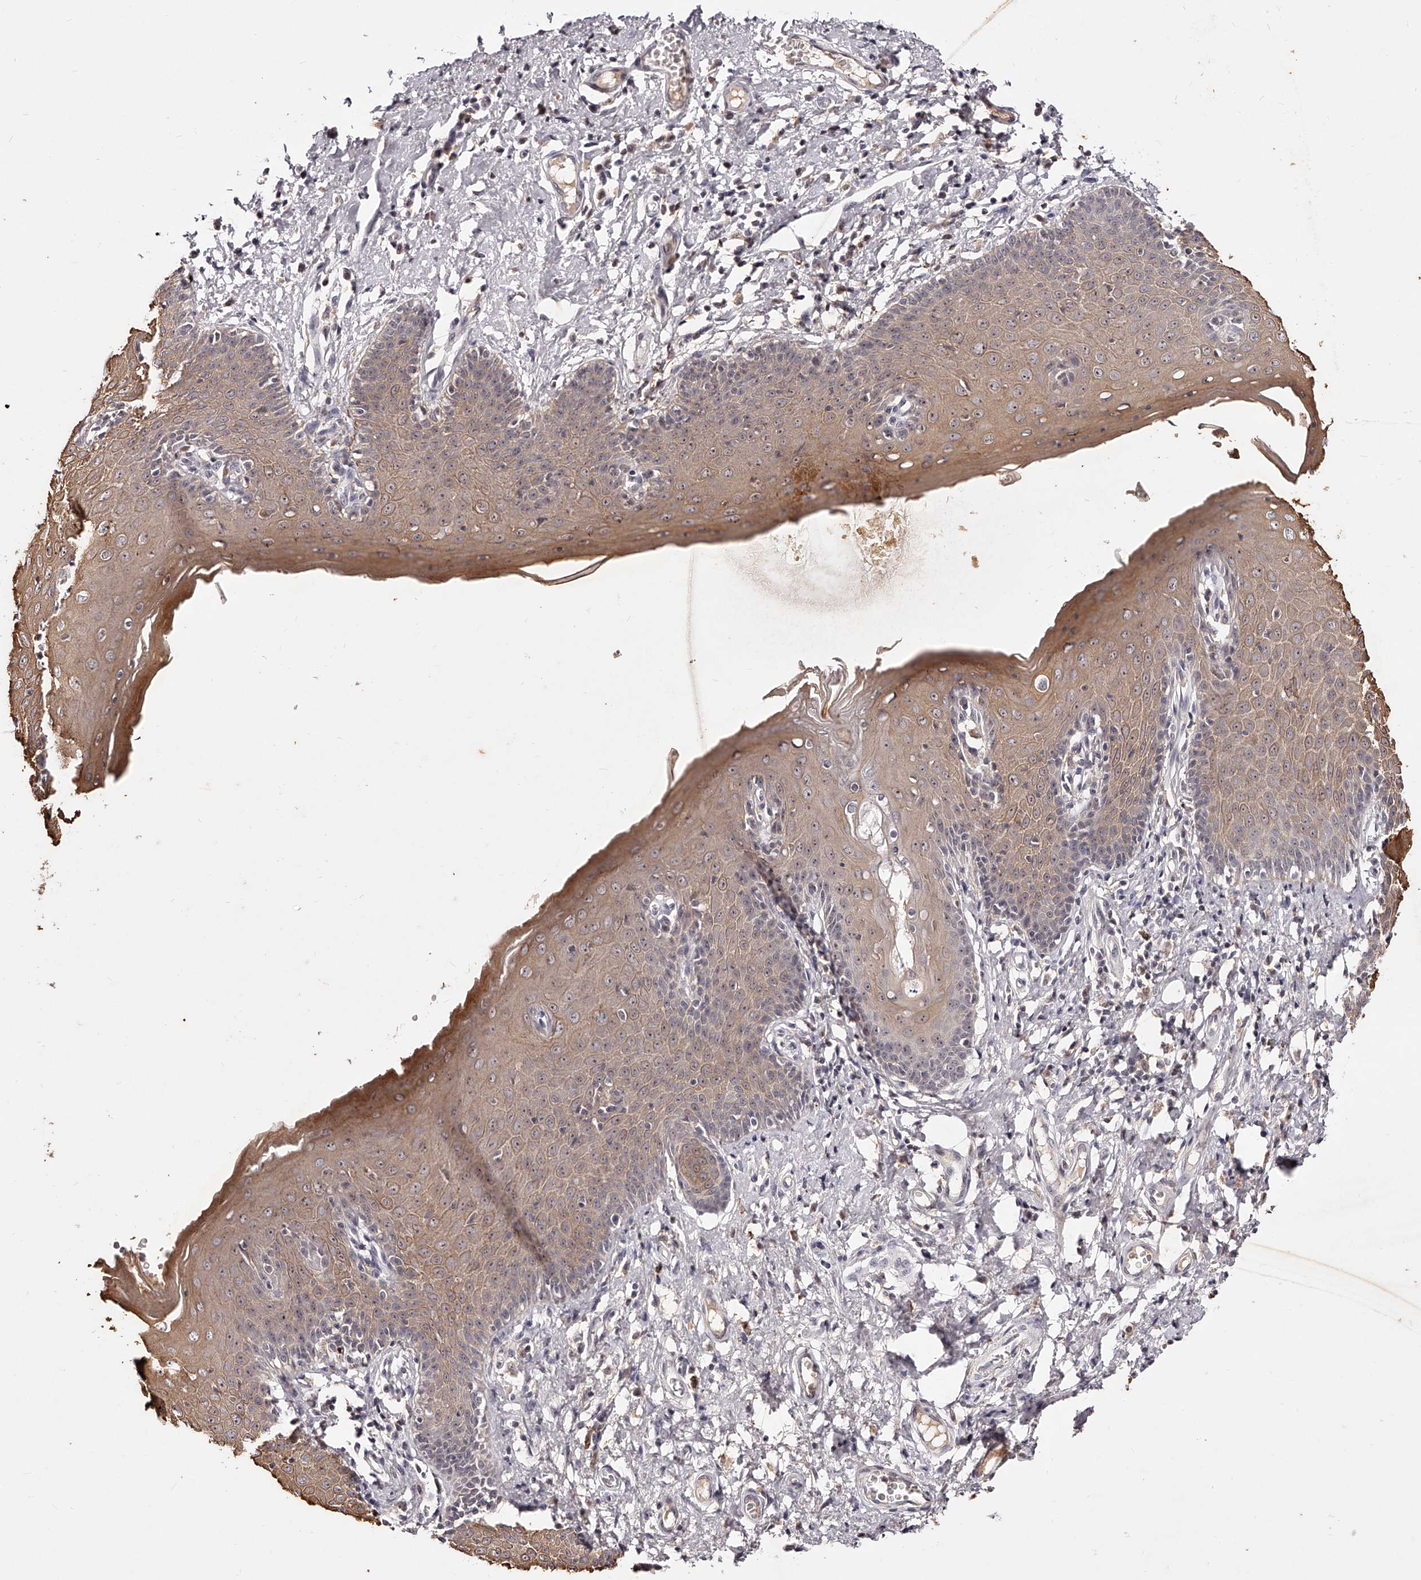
{"staining": {"intensity": "moderate", "quantity": ">75%", "location": "cytoplasmic/membranous,nuclear"}, "tissue": "skin", "cell_type": "Epidermal cells", "image_type": "normal", "snomed": [{"axis": "morphology", "description": "Normal tissue, NOS"}, {"axis": "topography", "description": "Vulva"}], "caption": "A medium amount of moderate cytoplasmic/membranous,nuclear staining is appreciated in about >75% of epidermal cells in normal skin.", "gene": "PHACTR1", "patient": {"sex": "female", "age": 66}}